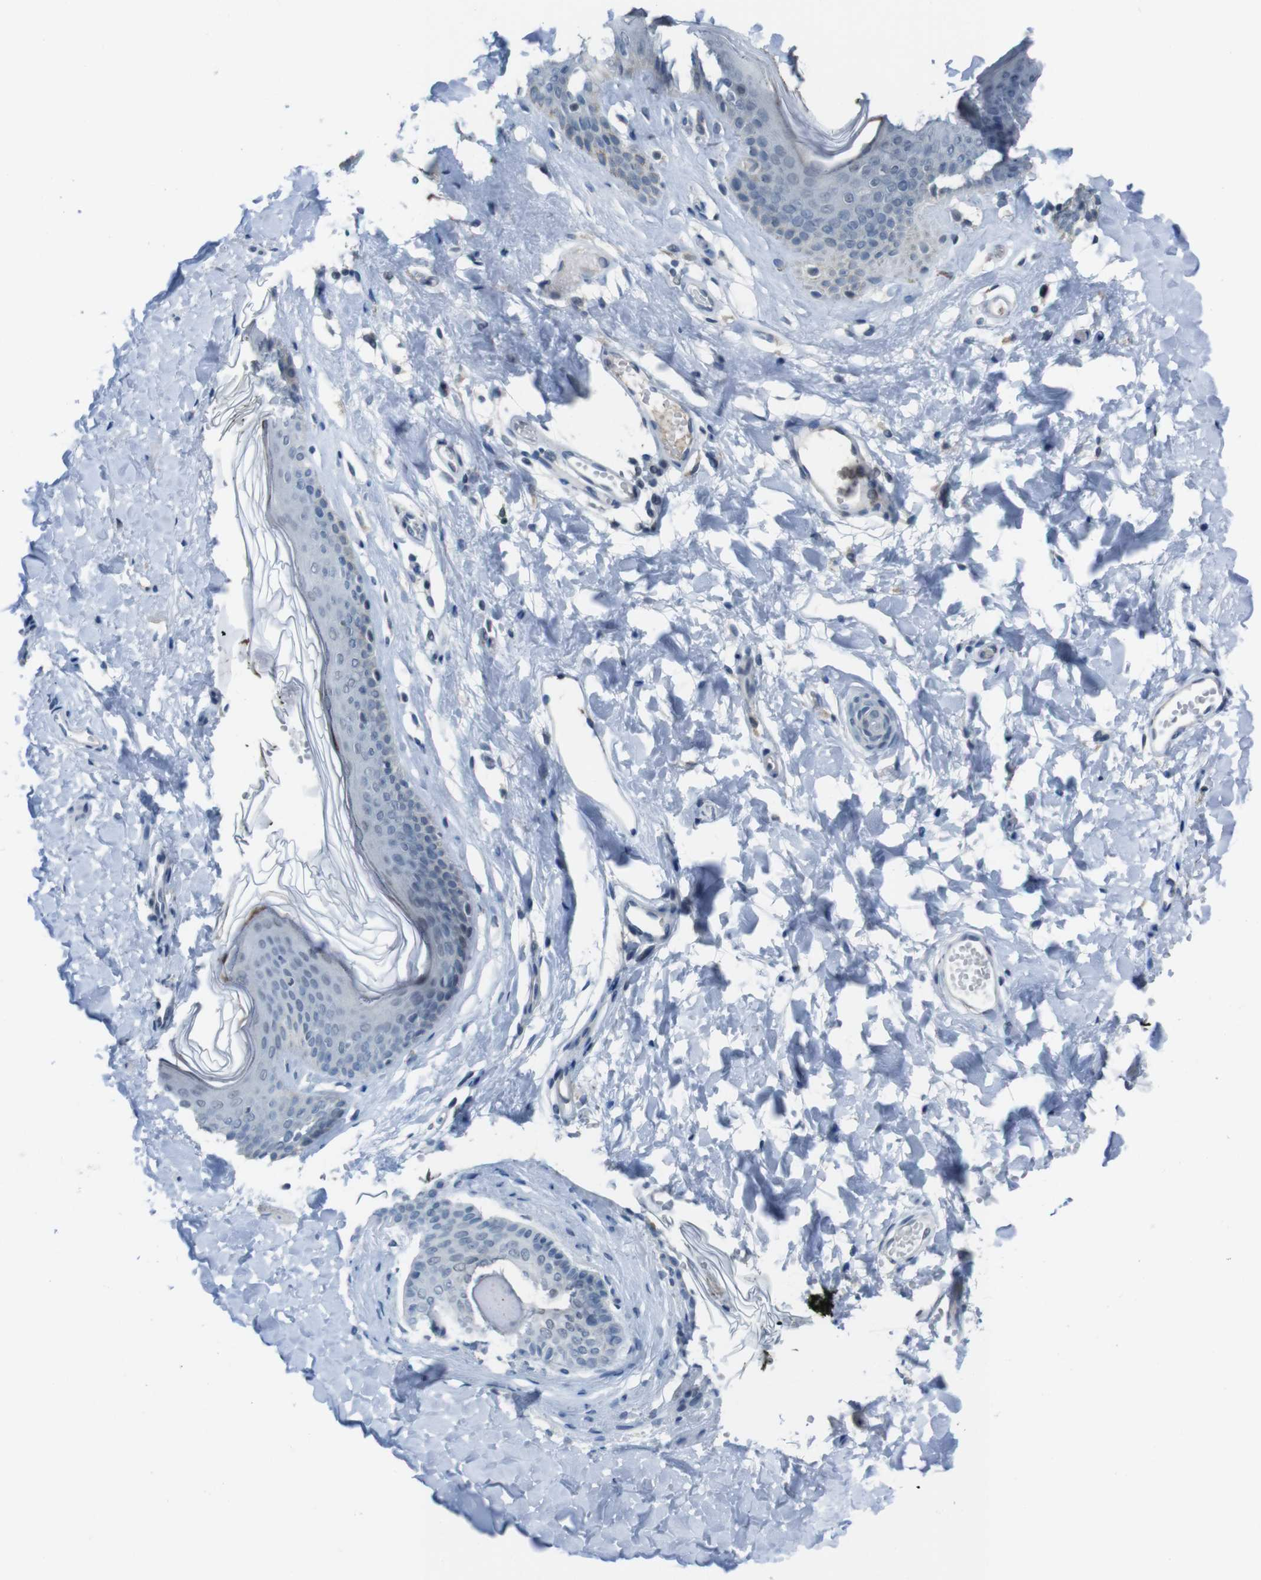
{"staining": {"intensity": "weak", "quantity": "<25%", "location": "cytoplasmic/membranous"}, "tissue": "skin", "cell_type": "Epidermal cells", "image_type": "normal", "snomed": [{"axis": "morphology", "description": "Normal tissue, NOS"}, {"axis": "morphology", "description": "Inflammation, NOS"}, {"axis": "topography", "description": "Vulva"}], "caption": "Skin stained for a protein using immunohistochemistry displays no staining epidermal cells.", "gene": "CDHR2", "patient": {"sex": "female", "age": 84}}